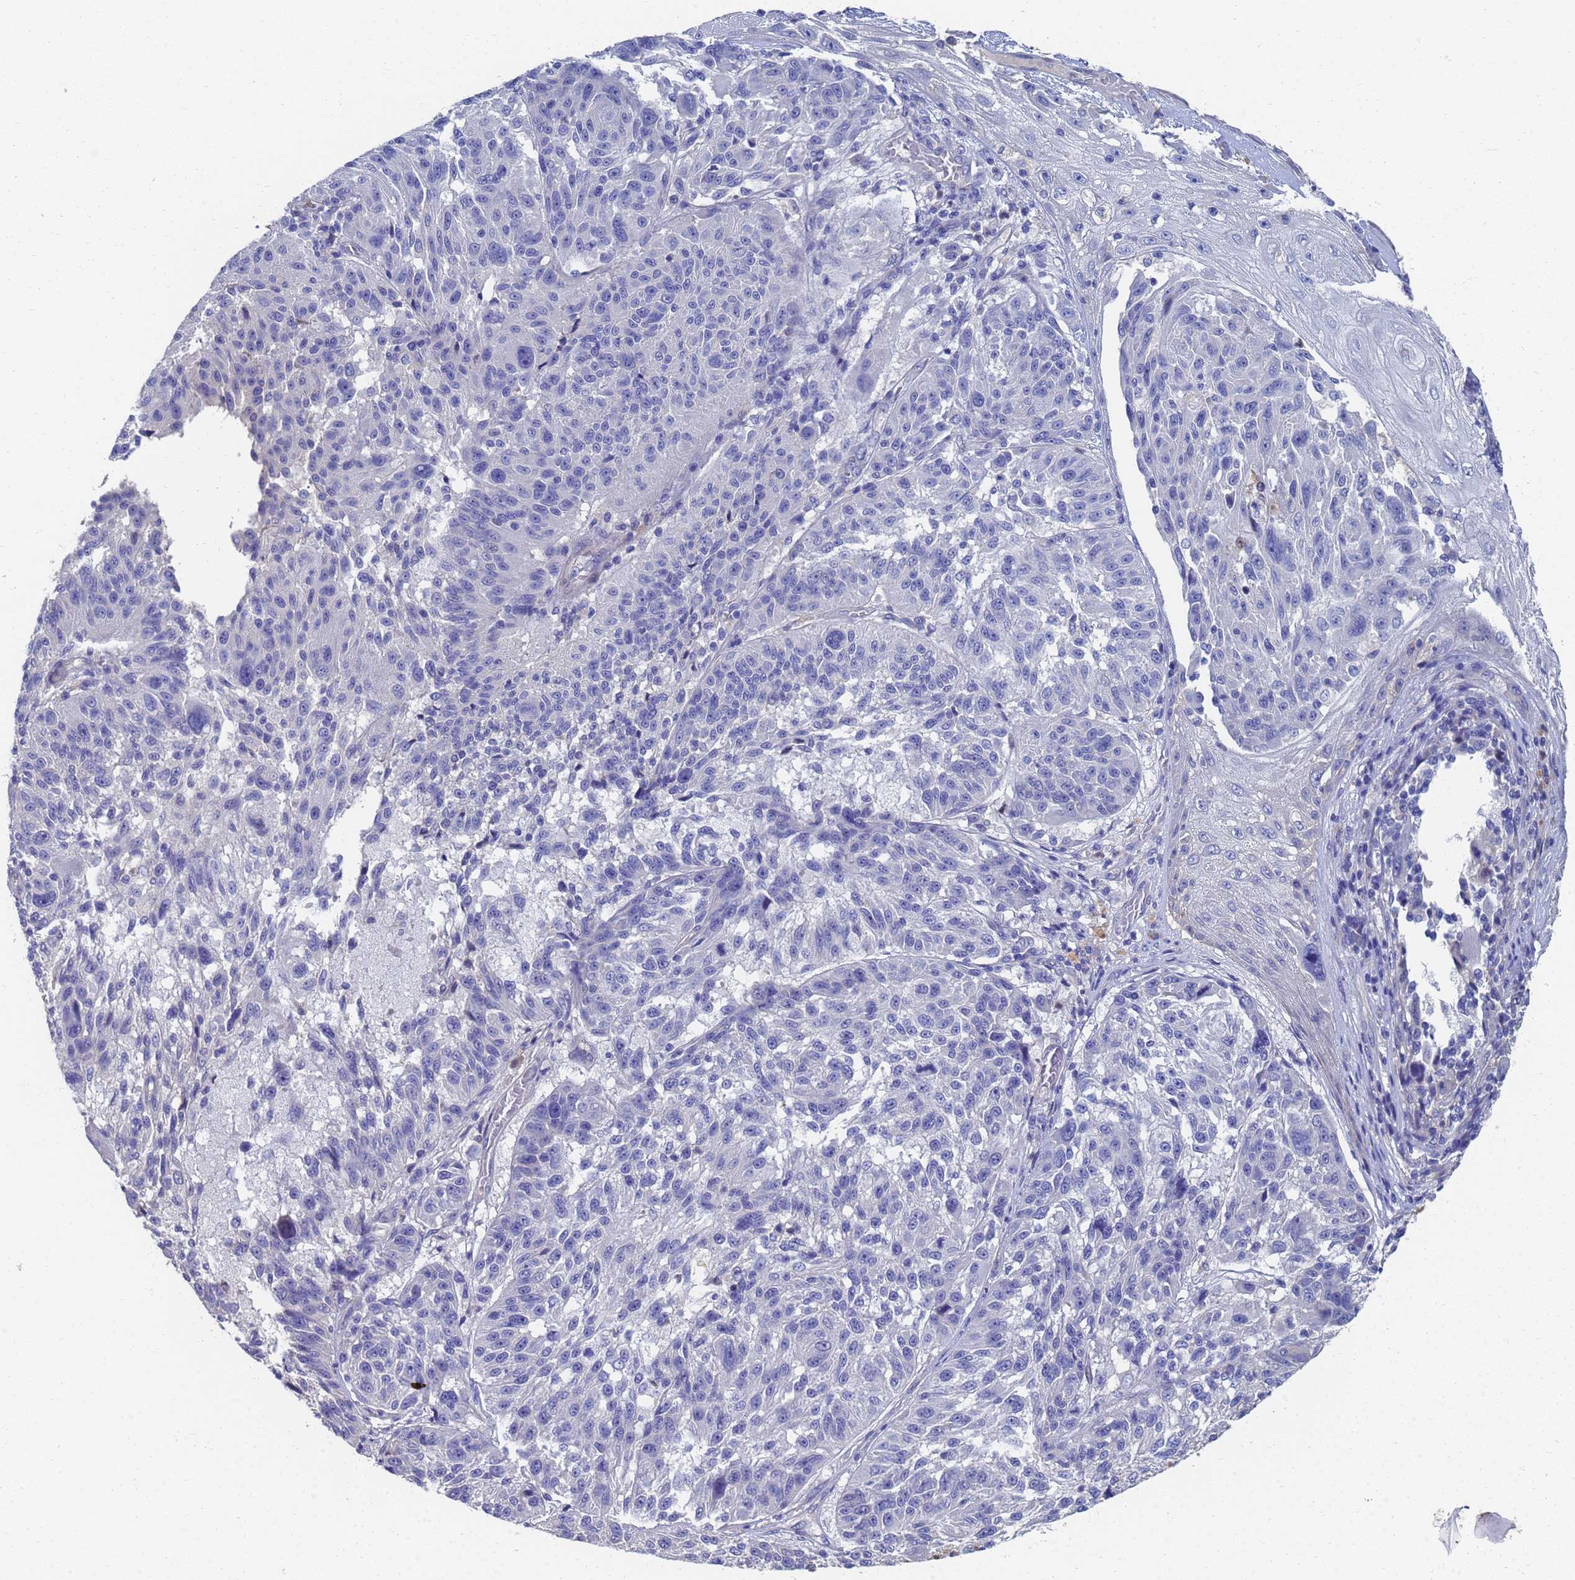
{"staining": {"intensity": "negative", "quantity": "none", "location": "none"}, "tissue": "melanoma", "cell_type": "Tumor cells", "image_type": "cancer", "snomed": [{"axis": "morphology", "description": "Malignant melanoma, NOS"}, {"axis": "topography", "description": "Skin"}], "caption": "Histopathology image shows no significant protein staining in tumor cells of melanoma.", "gene": "LBX2", "patient": {"sex": "male", "age": 53}}